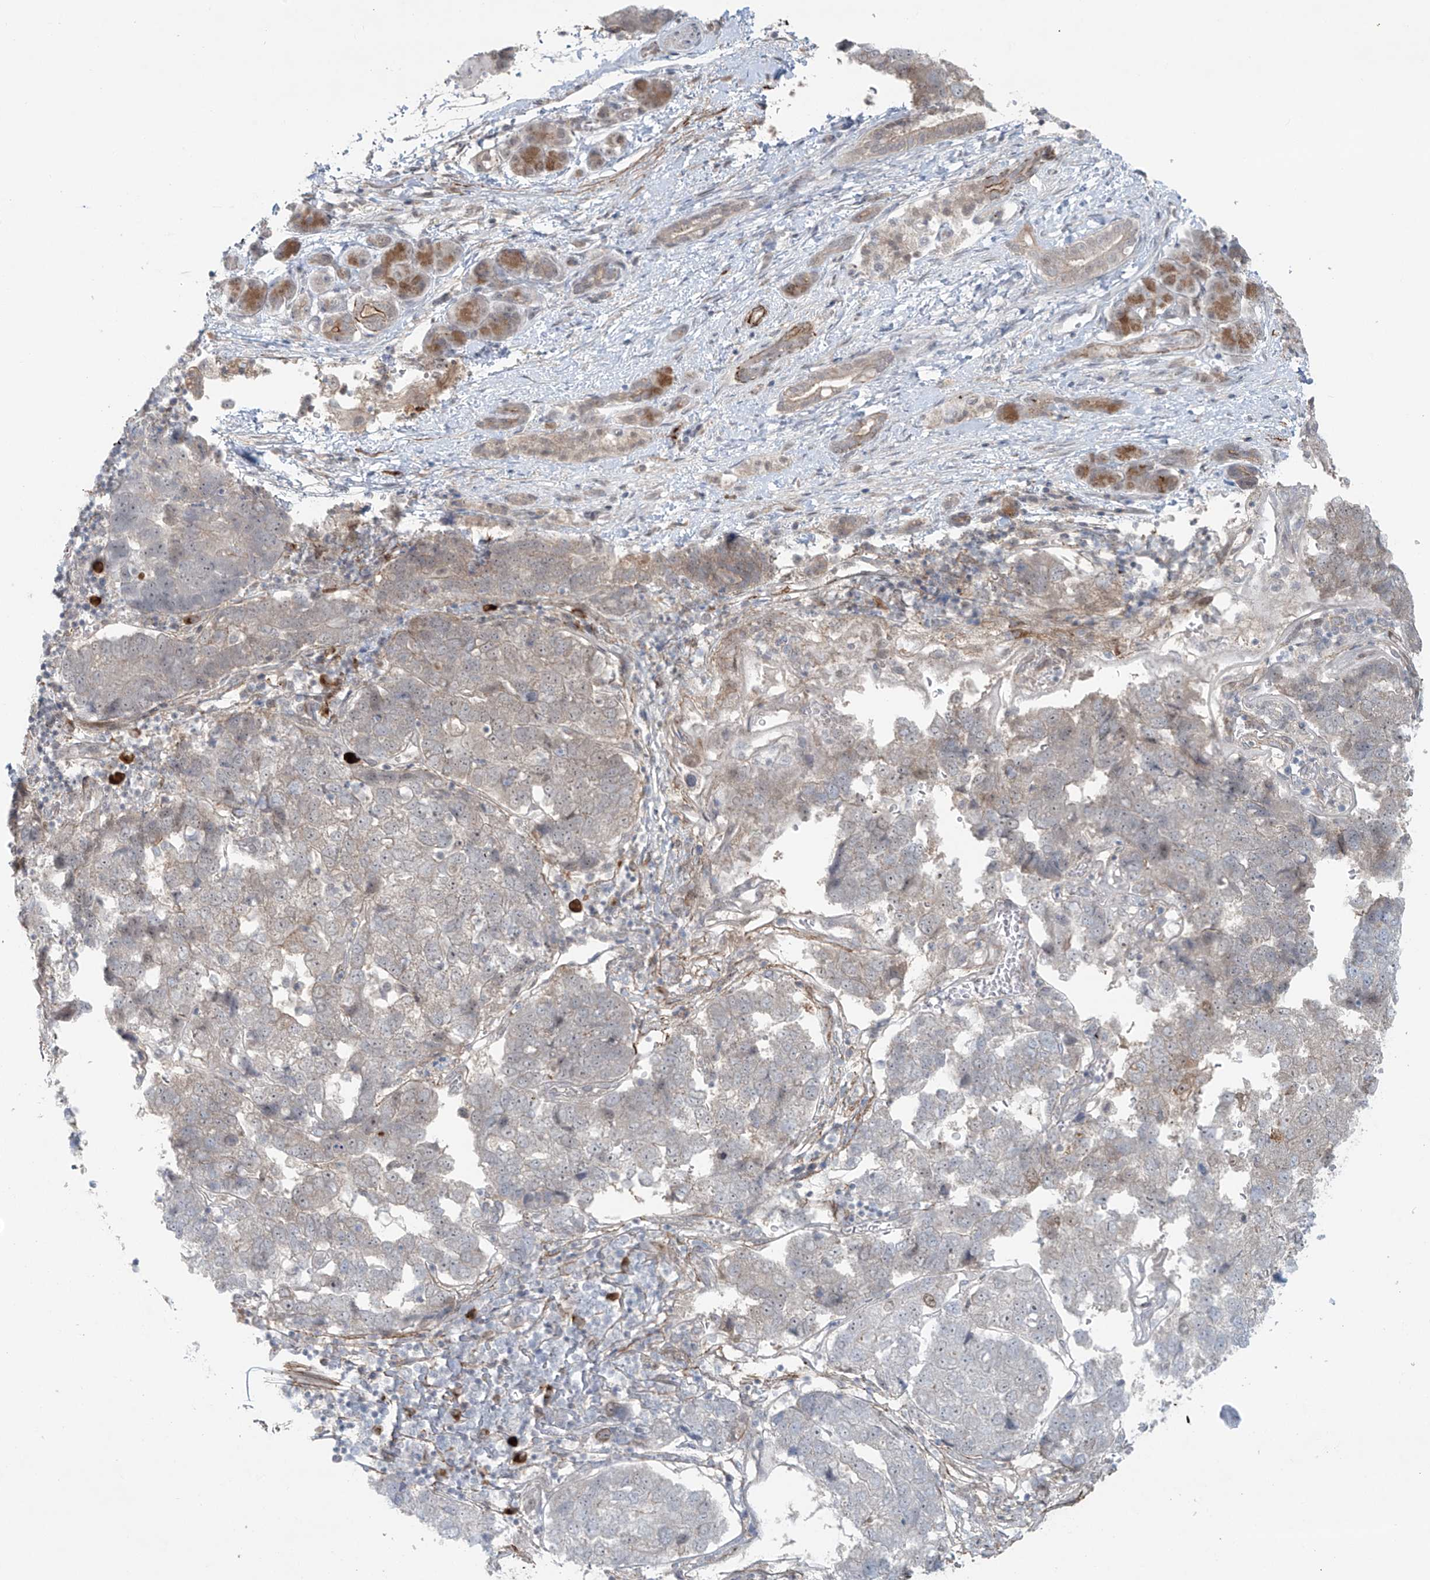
{"staining": {"intensity": "weak", "quantity": "<25%", "location": "cytoplasmic/membranous"}, "tissue": "pancreatic cancer", "cell_type": "Tumor cells", "image_type": "cancer", "snomed": [{"axis": "morphology", "description": "Adenocarcinoma, NOS"}, {"axis": "topography", "description": "Pancreas"}], "caption": "The immunohistochemistry photomicrograph has no significant expression in tumor cells of pancreatic cancer (adenocarcinoma) tissue. (DAB IHC with hematoxylin counter stain).", "gene": "RASGEF1A", "patient": {"sex": "female", "age": 61}}